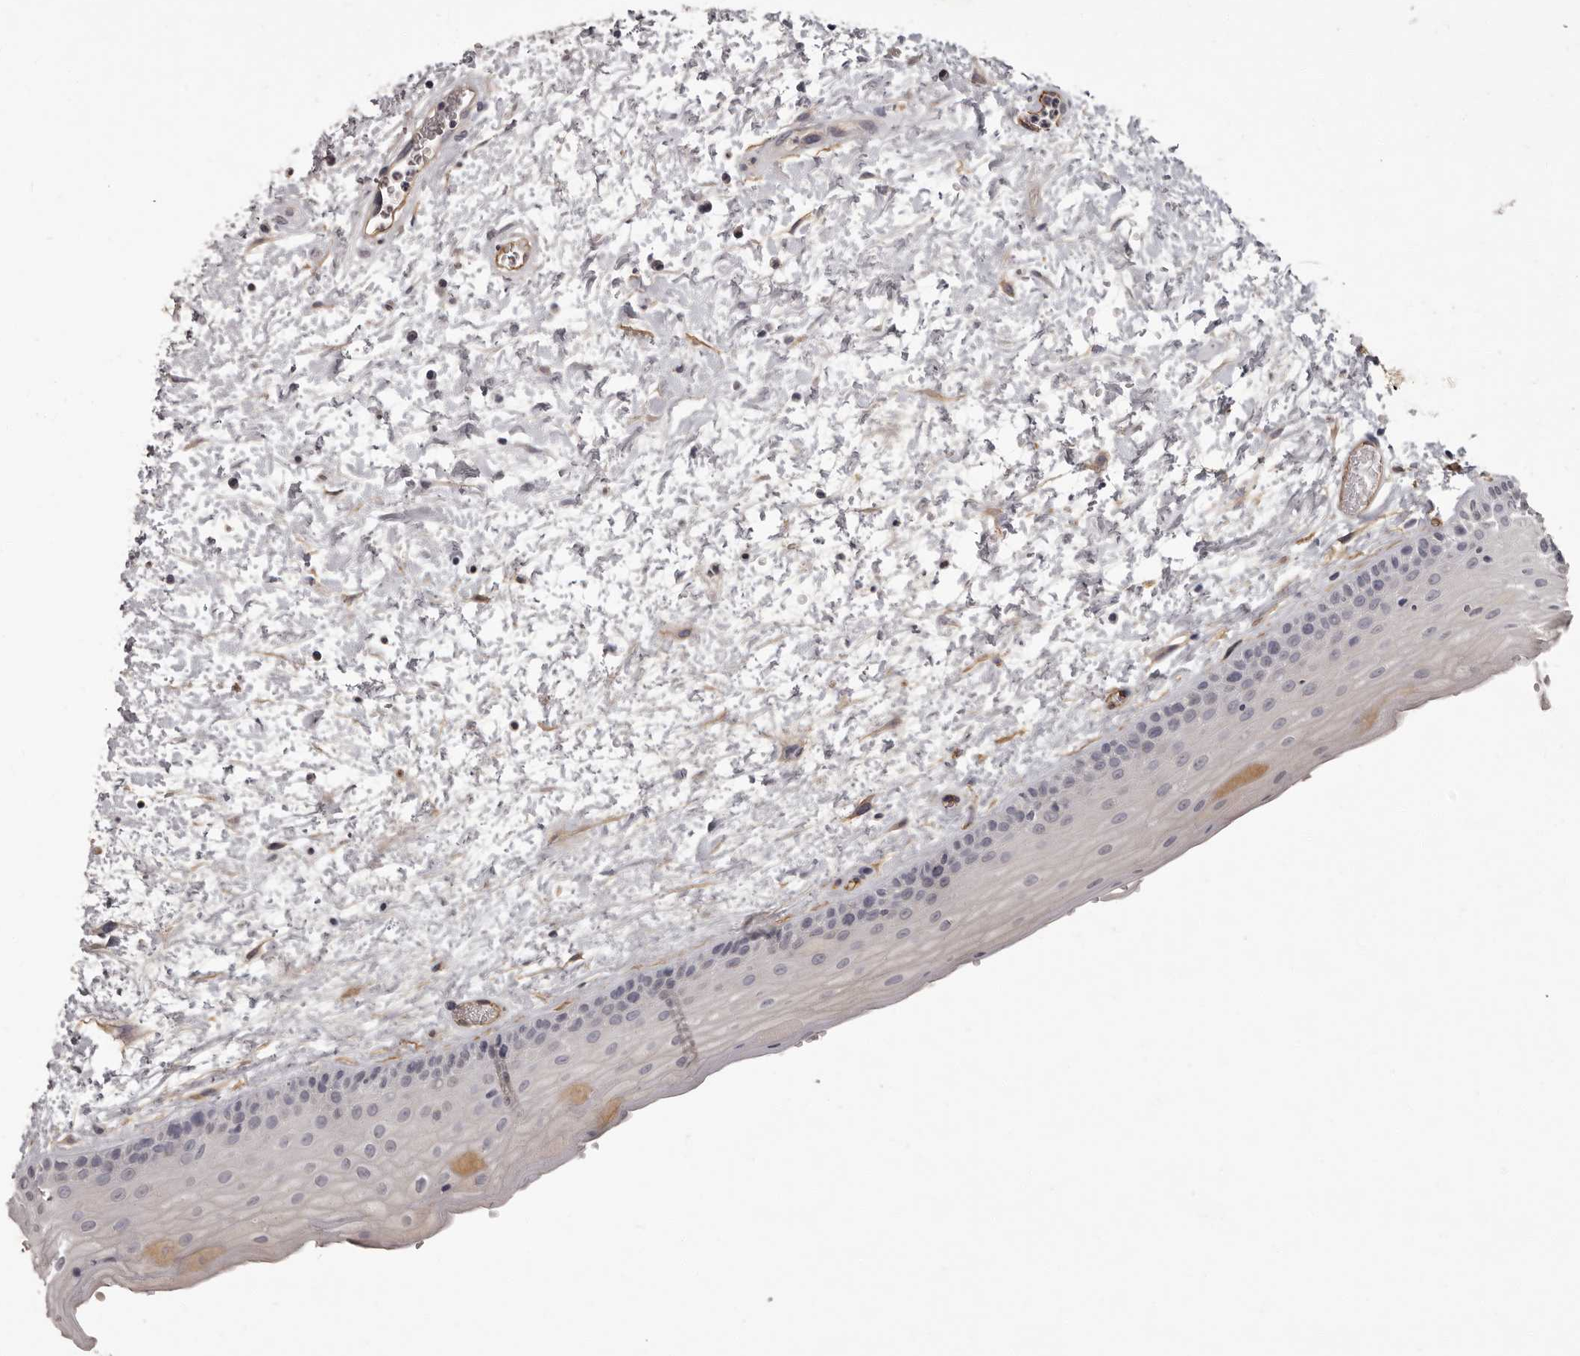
{"staining": {"intensity": "negative", "quantity": "none", "location": "none"}, "tissue": "oral mucosa", "cell_type": "Squamous epithelial cells", "image_type": "normal", "snomed": [{"axis": "morphology", "description": "Normal tissue, NOS"}, {"axis": "topography", "description": "Oral tissue"}], "caption": "A micrograph of oral mucosa stained for a protein shows no brown staining in squamous epithelial cells.", "gene": "GPR78", "patient": {"sex": "female", "age": 76}}